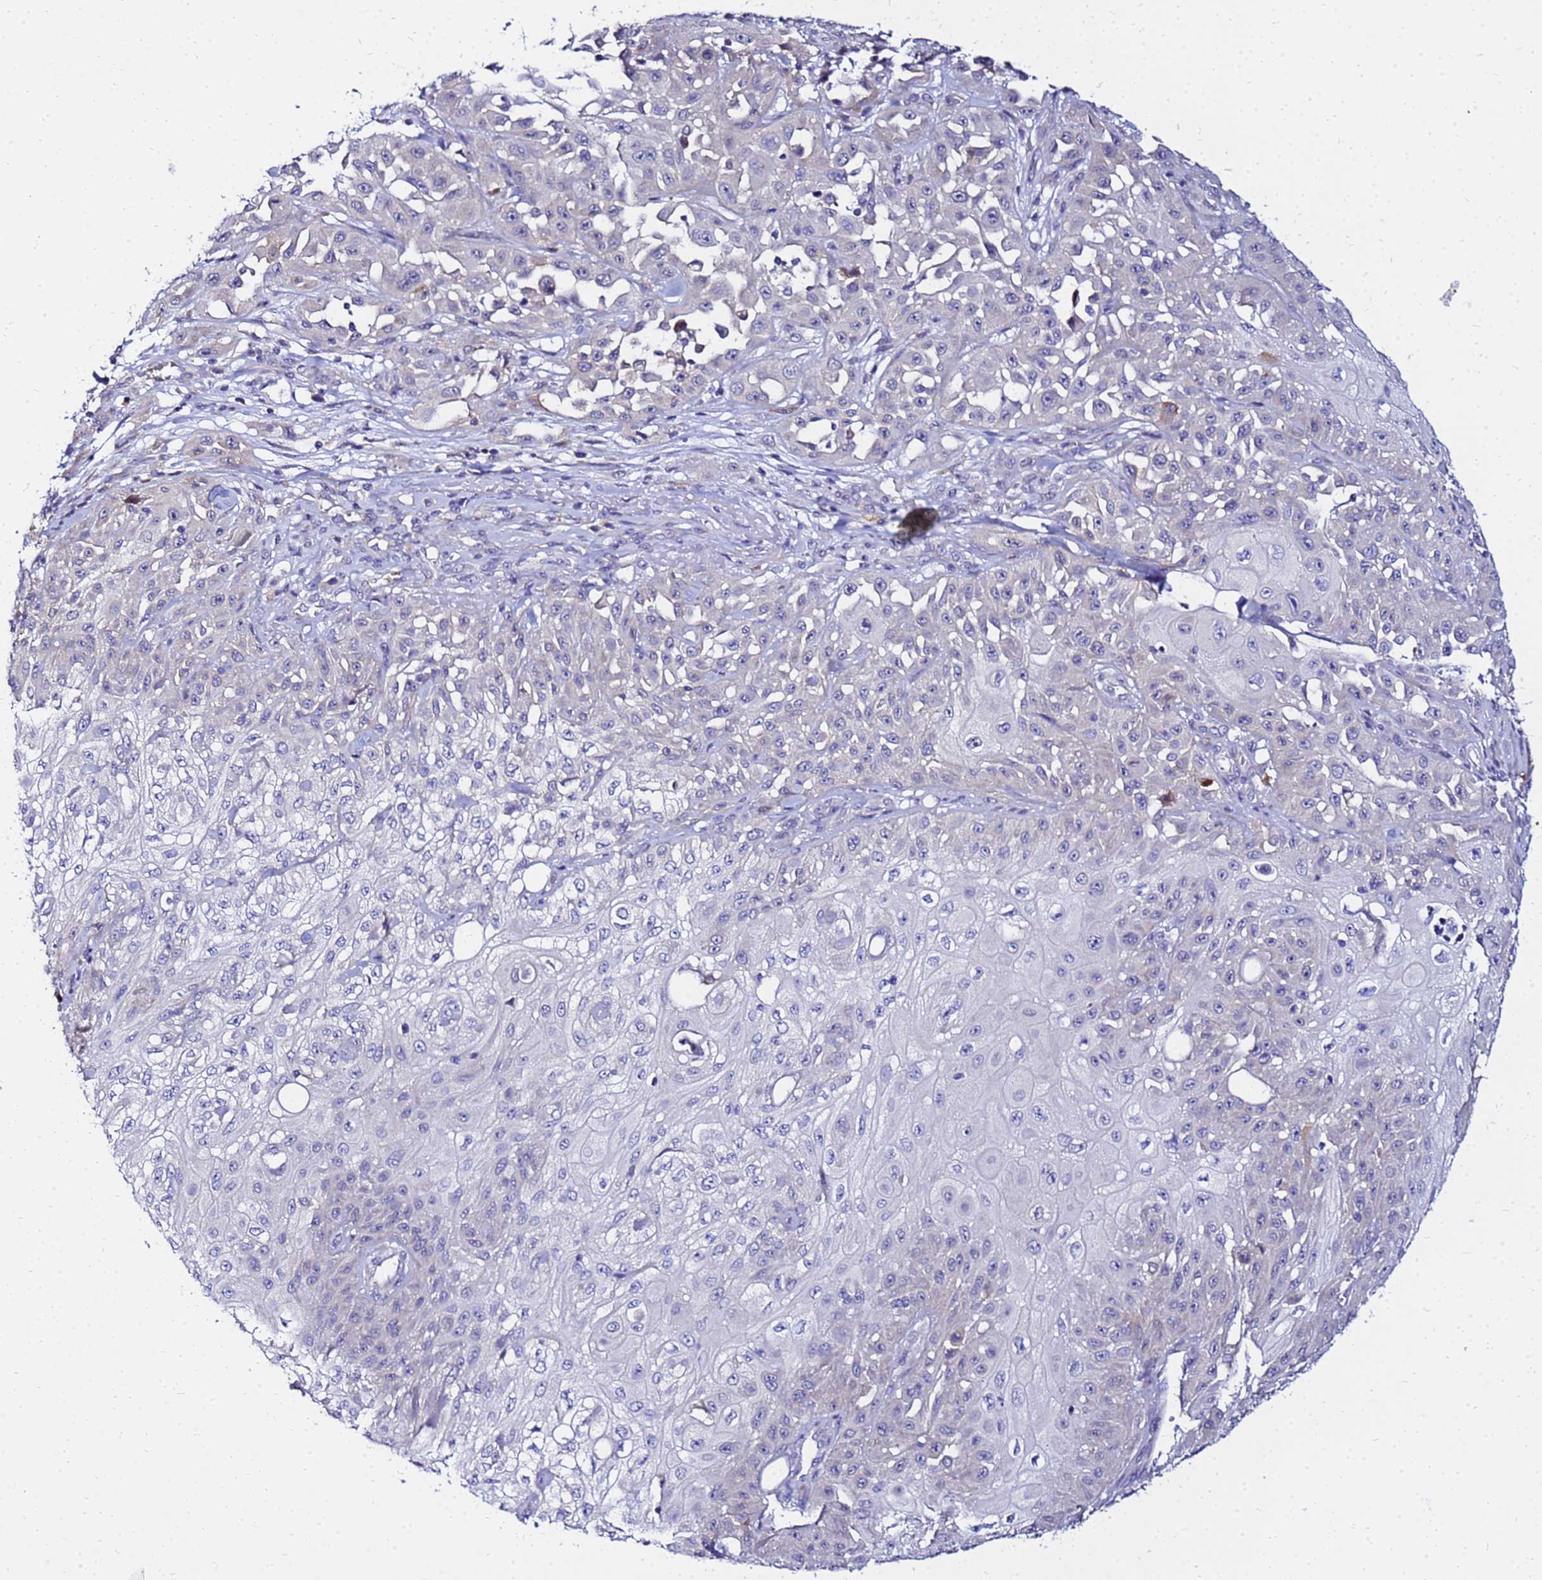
{"staining": {"intensity": "negative", "quantity": "none", "location": "none"}, "tissue": "skin cancer", "cell_type": "Tumor cells", "image_type": "cancer", "snomed": [{"axis": "morphology", "description": "Squamous cell carcinoma, NOS"}, {"axis": "morphology", "description": "Squamous cell carcinoma, metastatic, NOS"}, {"axis": "topography", "description": "Skin"}, {"axis": "topography", "description": "Lymph node"}], "caption": "High magnification brightfield microscopy of skin cancer stained with DAB (3,3'-diaminobenzidine) (brown) and counterstained with hematoxylin (blue): tumor cells show no significant staining. The staining was performed using DAB to visualize the protein expression in brown, while the nuclei were stained in blue with hematoxylin (Magnification: 20x).", "gene": "HERC5", "patient": {"sex": "male", "age": 75}}